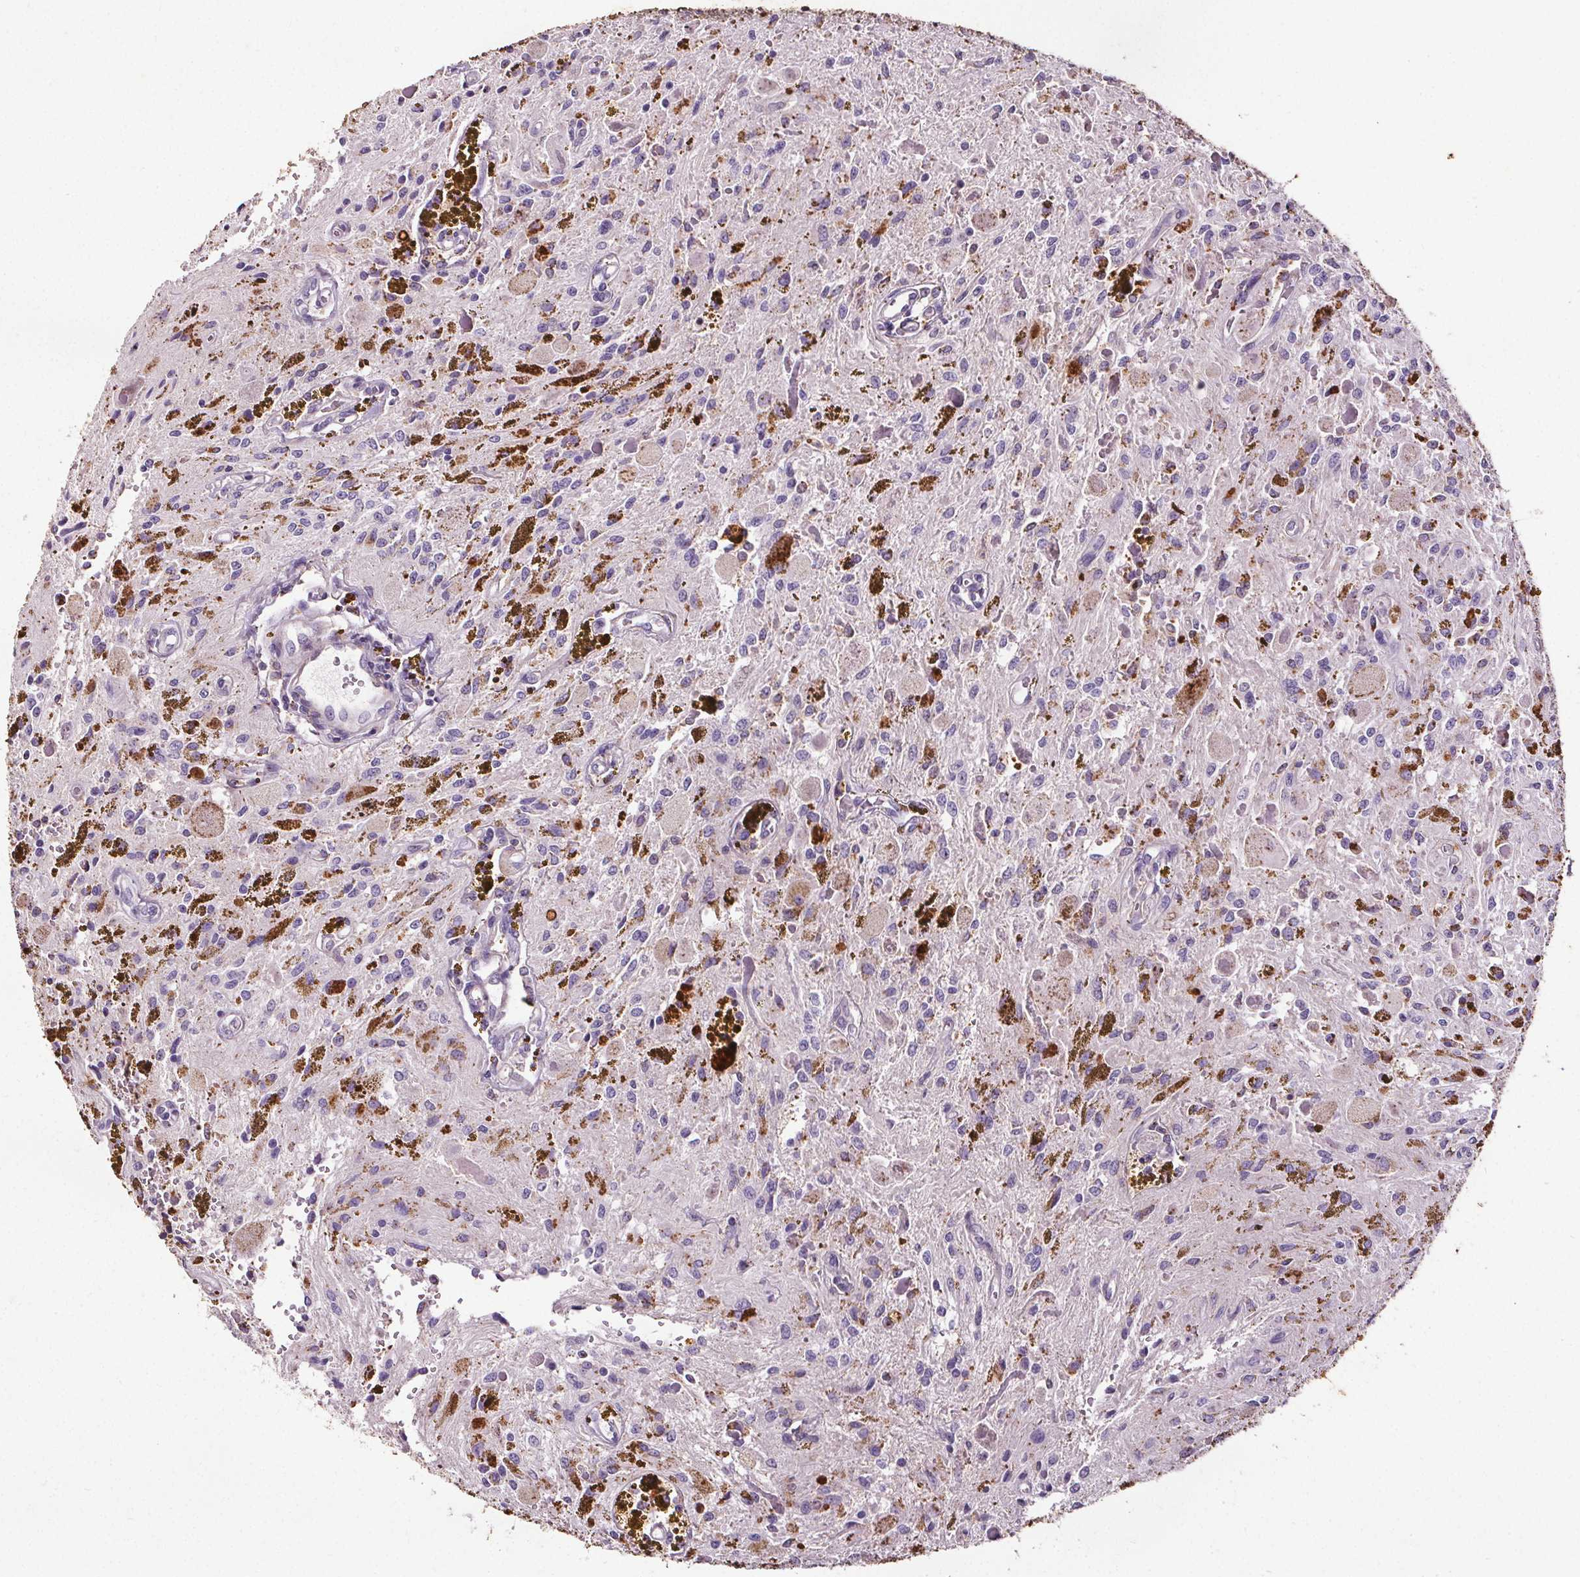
{"staining": {"intensity": "negative", "quantity": "none", "location": "none"}, "tissue": "glioma", "cell_type": "Tumor cells", "image_type": "cancer", "snomed": [{"axis": "morphology", "description": "Glioma, malignant, Low grade"}, {"axis": "topography", "description": "Cerebellum"}], "caption": "Immunohistochemical staining of glioma displays no significant expression in tumor cells.", "gene": "C19orf84", "patient": {"sex": "female", "age": 14}}